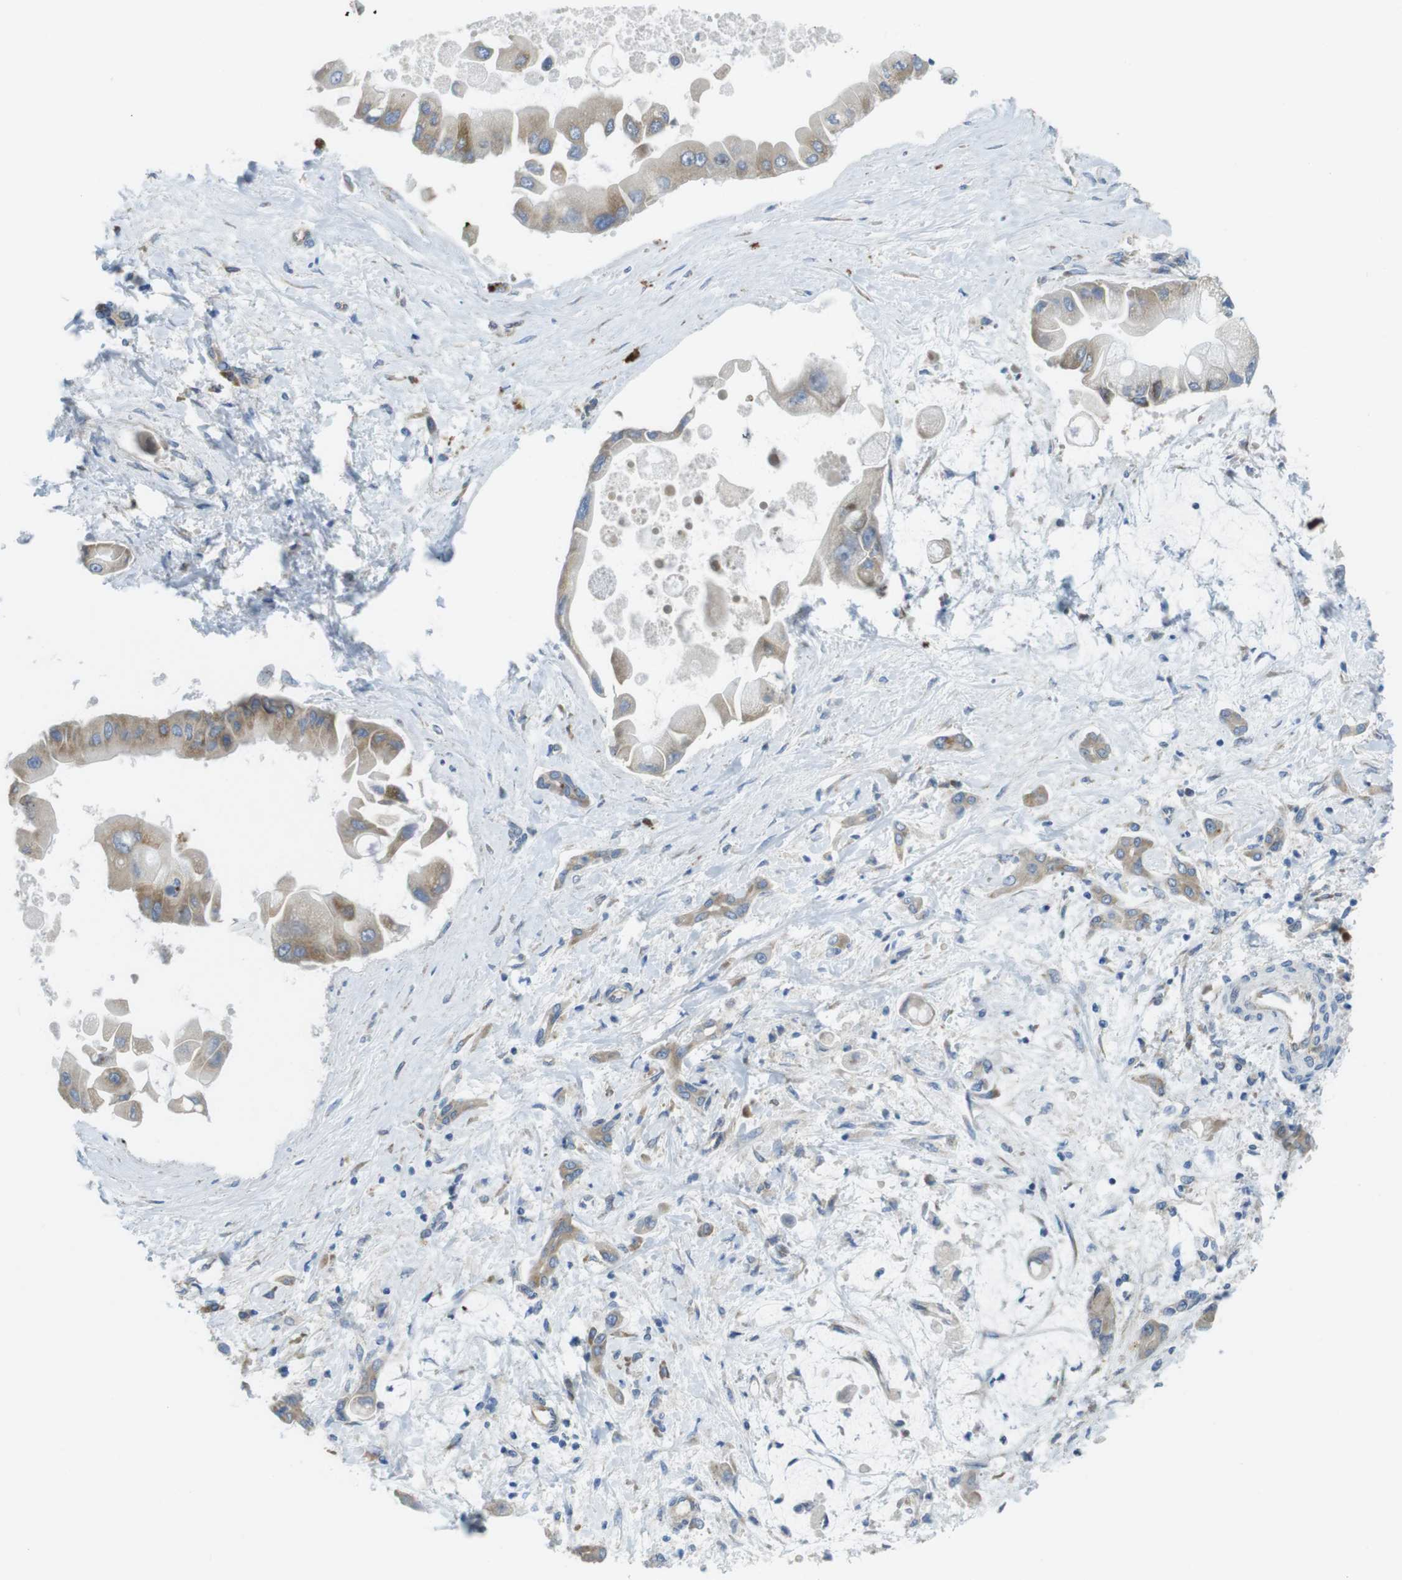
{"staining": {"intensity": "weak", "quantity": "25%-75%", "location": "cytoplasmic/membranous"}, "tissue": "liver cancer", "cell_type": "Tumor cells", "image_type": "cancer", "snomed": [{"axis": "morphology", "description": "Cholangiocarcinoma"}, {"axis": "topography", "description": "Liver"}], "caption": "A high-resolution micrograph shows immunohistochemistry (IHC) staining of liver cancer (cholangiocarcinoma), which demonstrates weak cytoplasmic/membranous staining in about 25%-75% of tumor cells.", "gene": "TMEM234", "patient": {"sex": "male", "age": 50}}